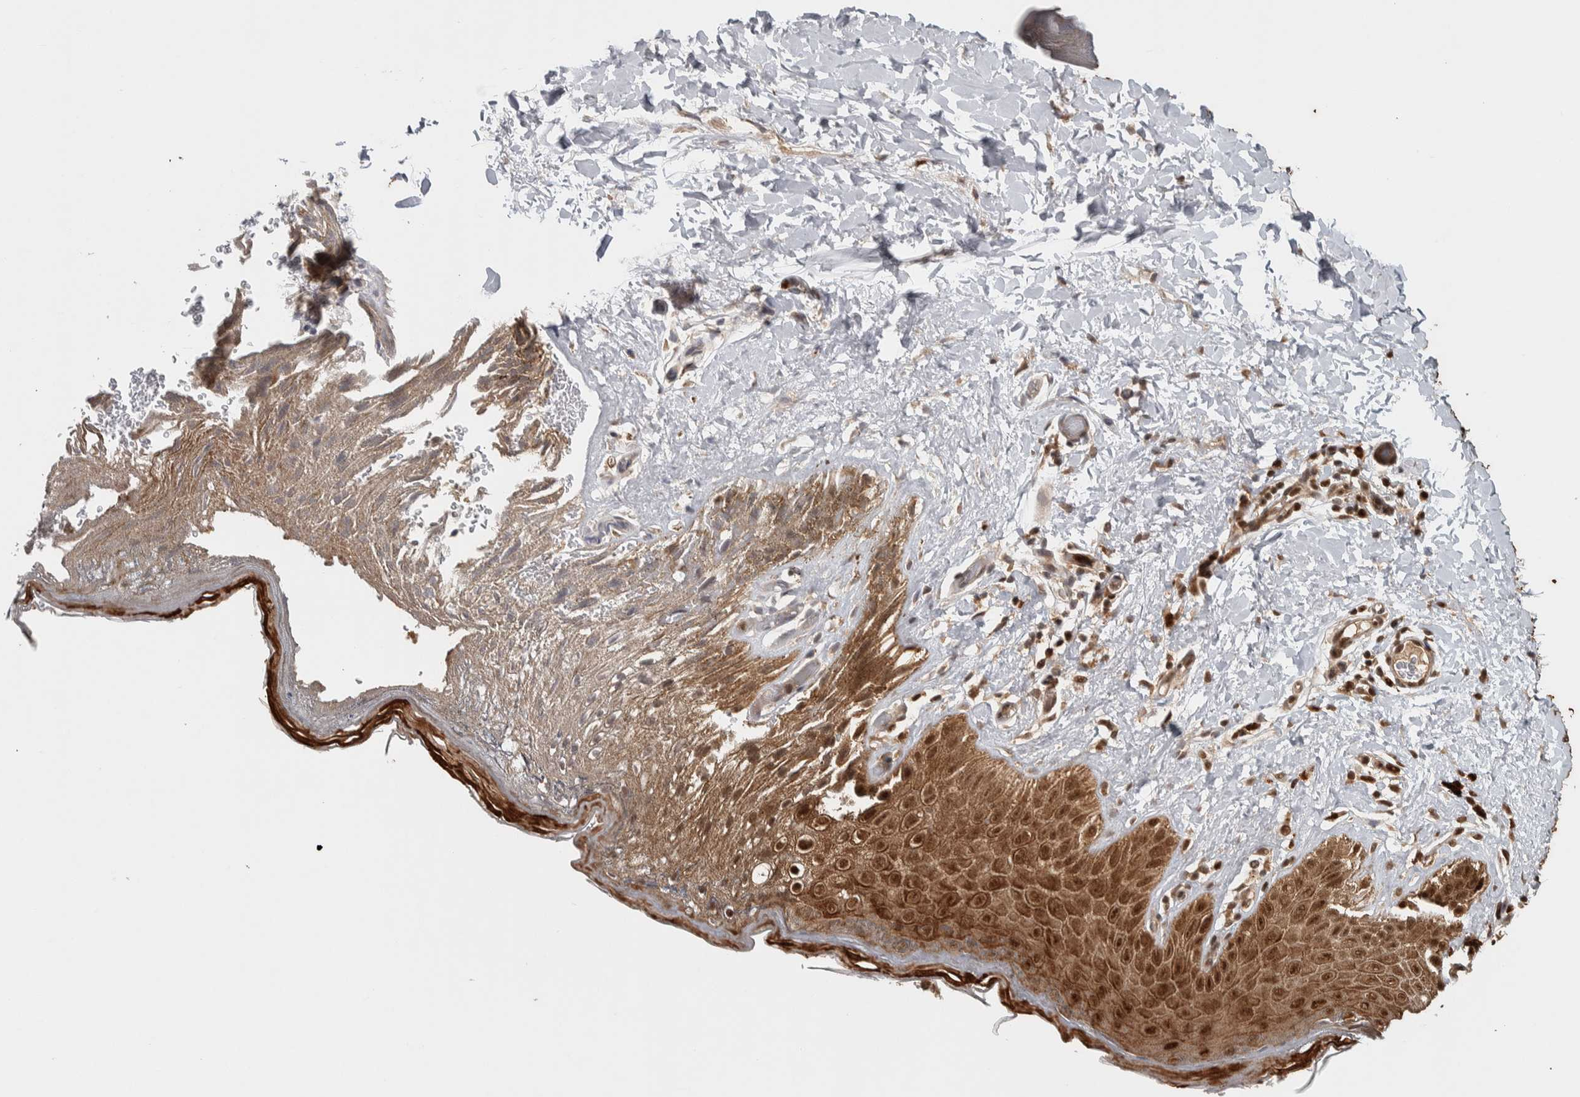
{"staining": {"intensity": "strong", "quantity": ">75%", "location": "cytoplasmic/membranous,nuclear"}, "tissue": "skin", "cell_type": "Epidermal cells", "image_type": "normal", "snomed": [{"axis": "morphology", "description": "Normal tissue, NOS"}, {"axis": "topography", "description": "Anal"}], "caption": "High-power microscopy captured an immunohistochemistry (IHC) micrograph of normal skin, revealing strong cytoplasmic/membranous,nuclear staining in about >75% of epidermal cells. Nuclei are stained in blue.", "gene": "RPS6KA4", "patient": {"sex": "male", "age": 44}}